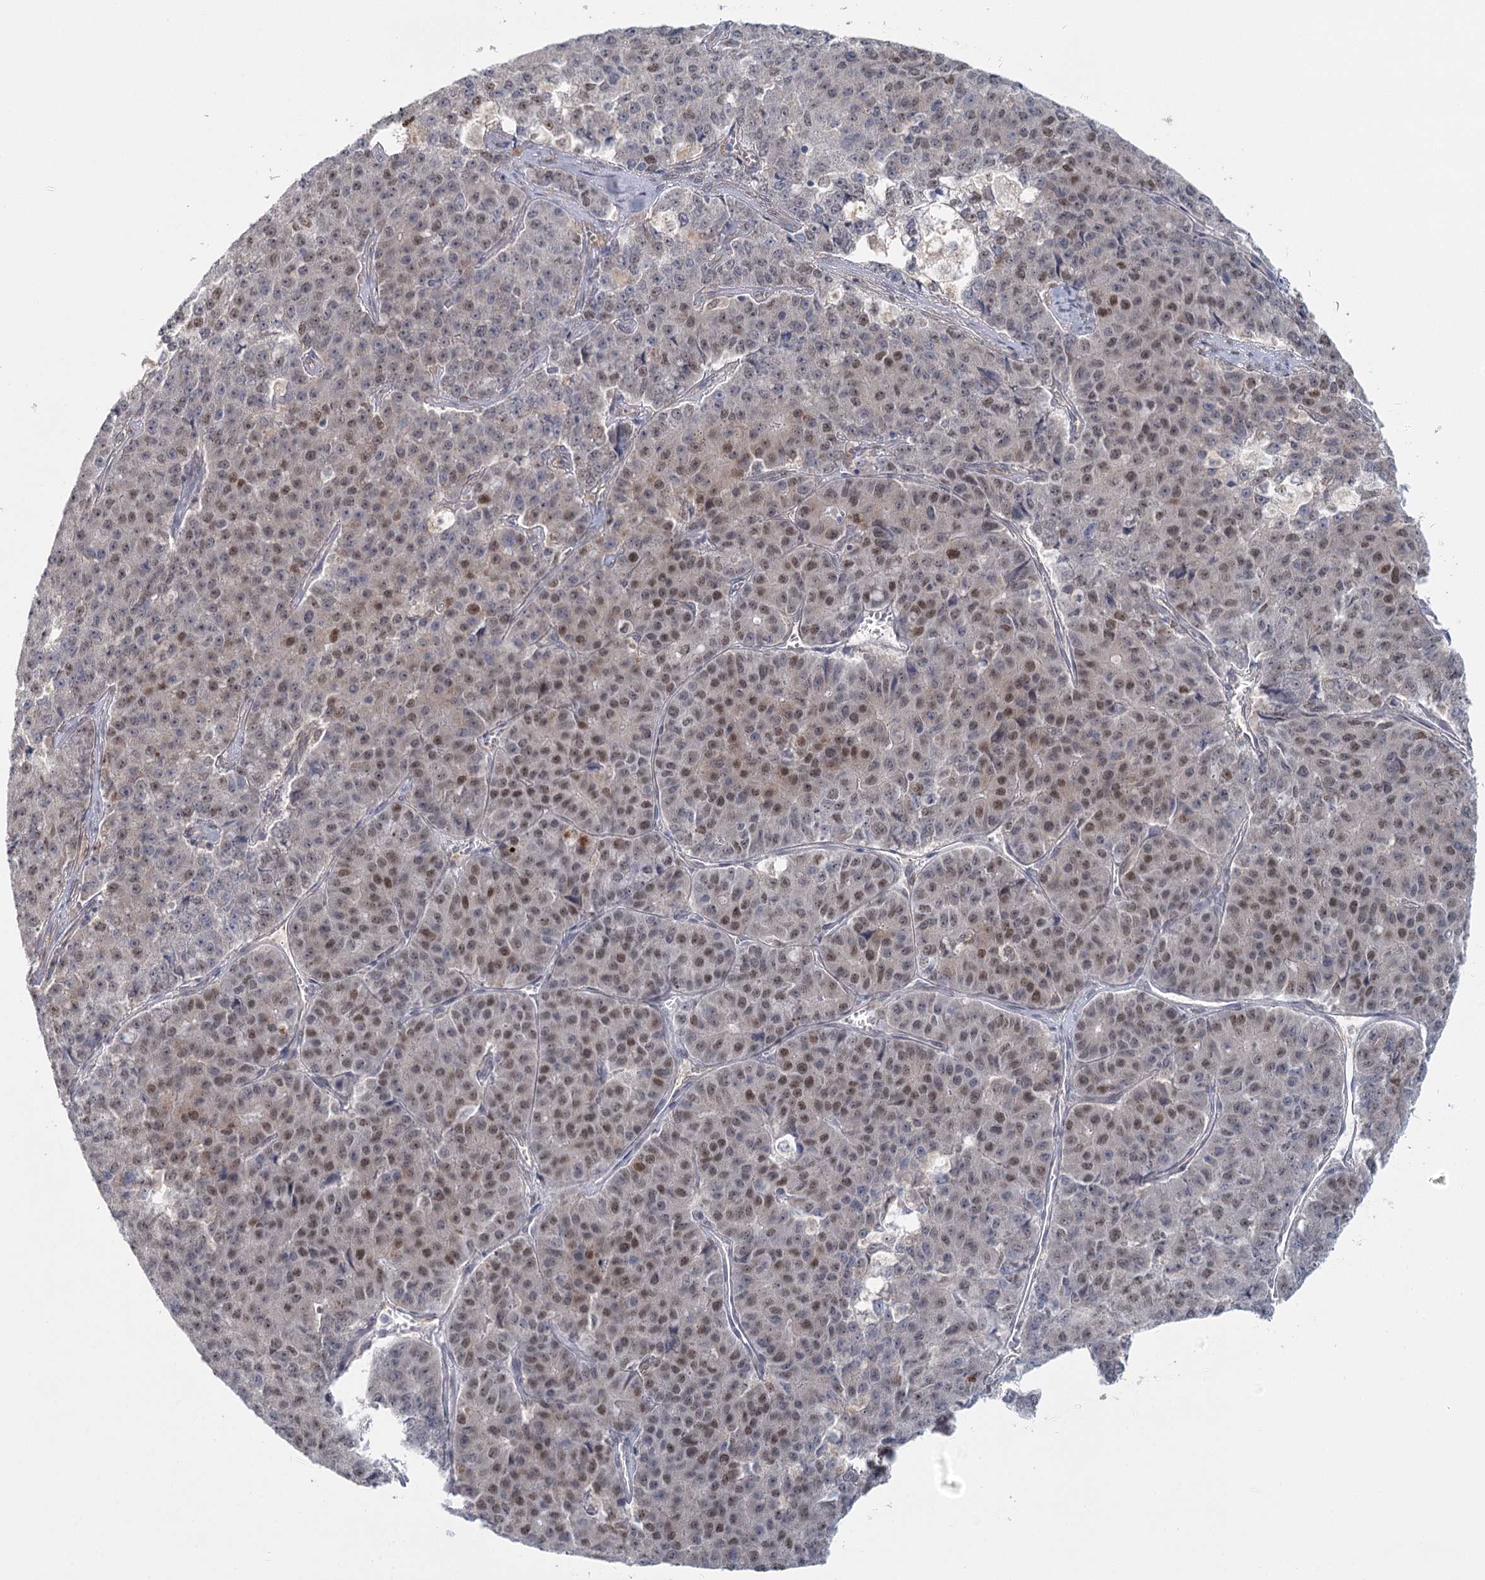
{"staining": {"intensity": "moderate", "quantity": ">75%", "location": "nuclear"}, "tissue": "pancreatic cancer", "cell_type": "Tumor cells", "image_type": "cancer", "snomed": [{"axis": "morphology", "description": "Adenocarcinoma, NOS"}, {"axis": "topography", "description": "Pancreas"}], "caption": "DAB (3,3'-diaminobenzidine) immunohistochemical staining of human adenocarcinoma (pancreatic) reveals moderate nuclear protein staining in approximately >75% of tumor cells.", "gene": "USP11", "patient": {"sex": "male", "age": 50}}